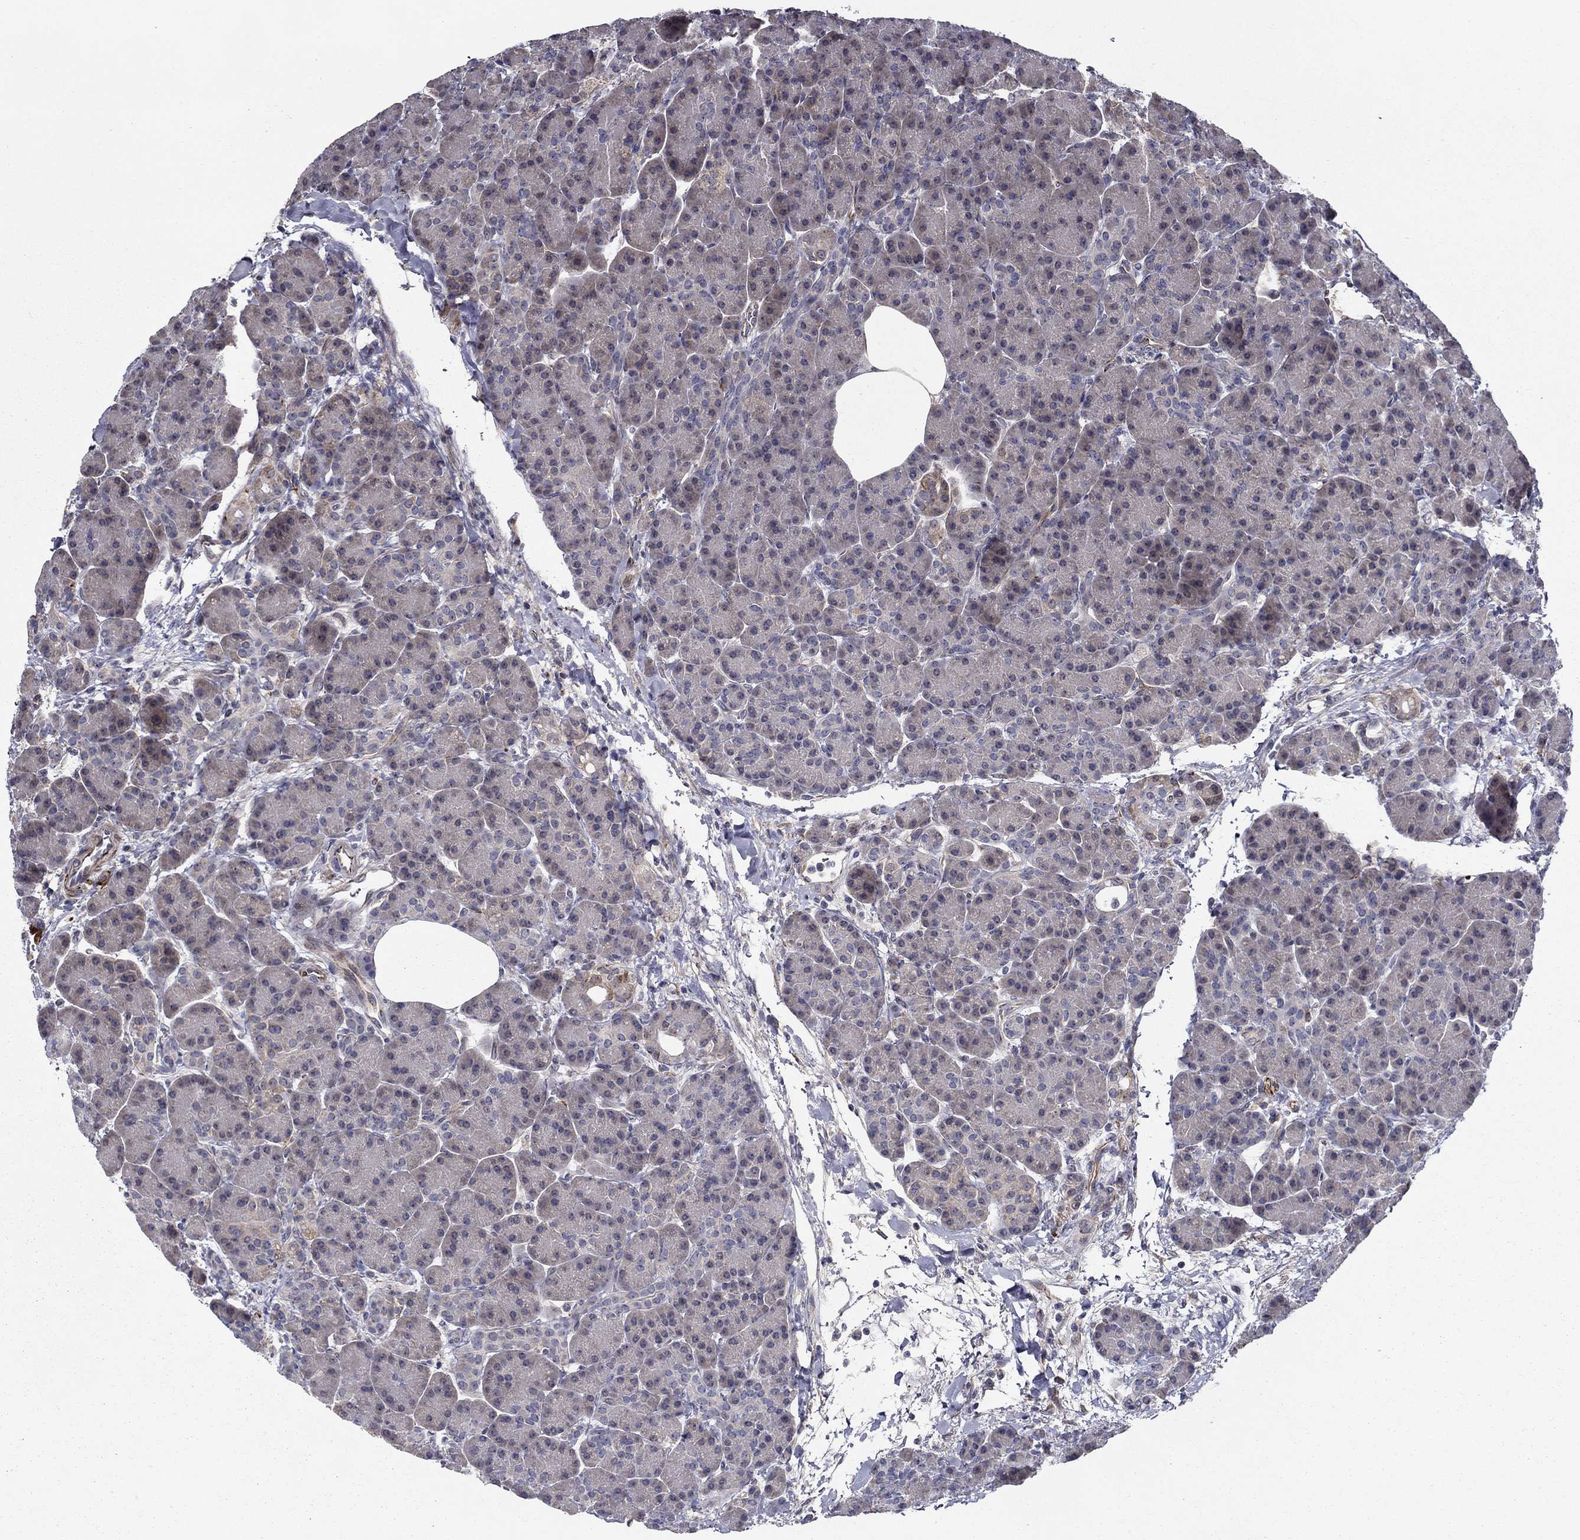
{"staining": {"intensity": "weak", "quantity": "<25%", "location": "cytoplasmic/membranous"}, "tissue": "pancreas", "cell_type": "Exocrine glandular cells", "image_type": "normal", "snomed": [{"axis": "morphology", "description": "Normal tissue, NOS"}, {"axis": "topography", "description": "Pancreas"}], "caption": "DAB immunohistochemical staining of benign human pancreas demonstrates no significant positivity in exocrine glandular cells. Brightfield microscopy of immunohistochemistry stained with DAB (brown) and hematoxylin (blue), captured at high magnification.", "gene": "LACTB2", "patient": {"sex": "female", "age": 63}}